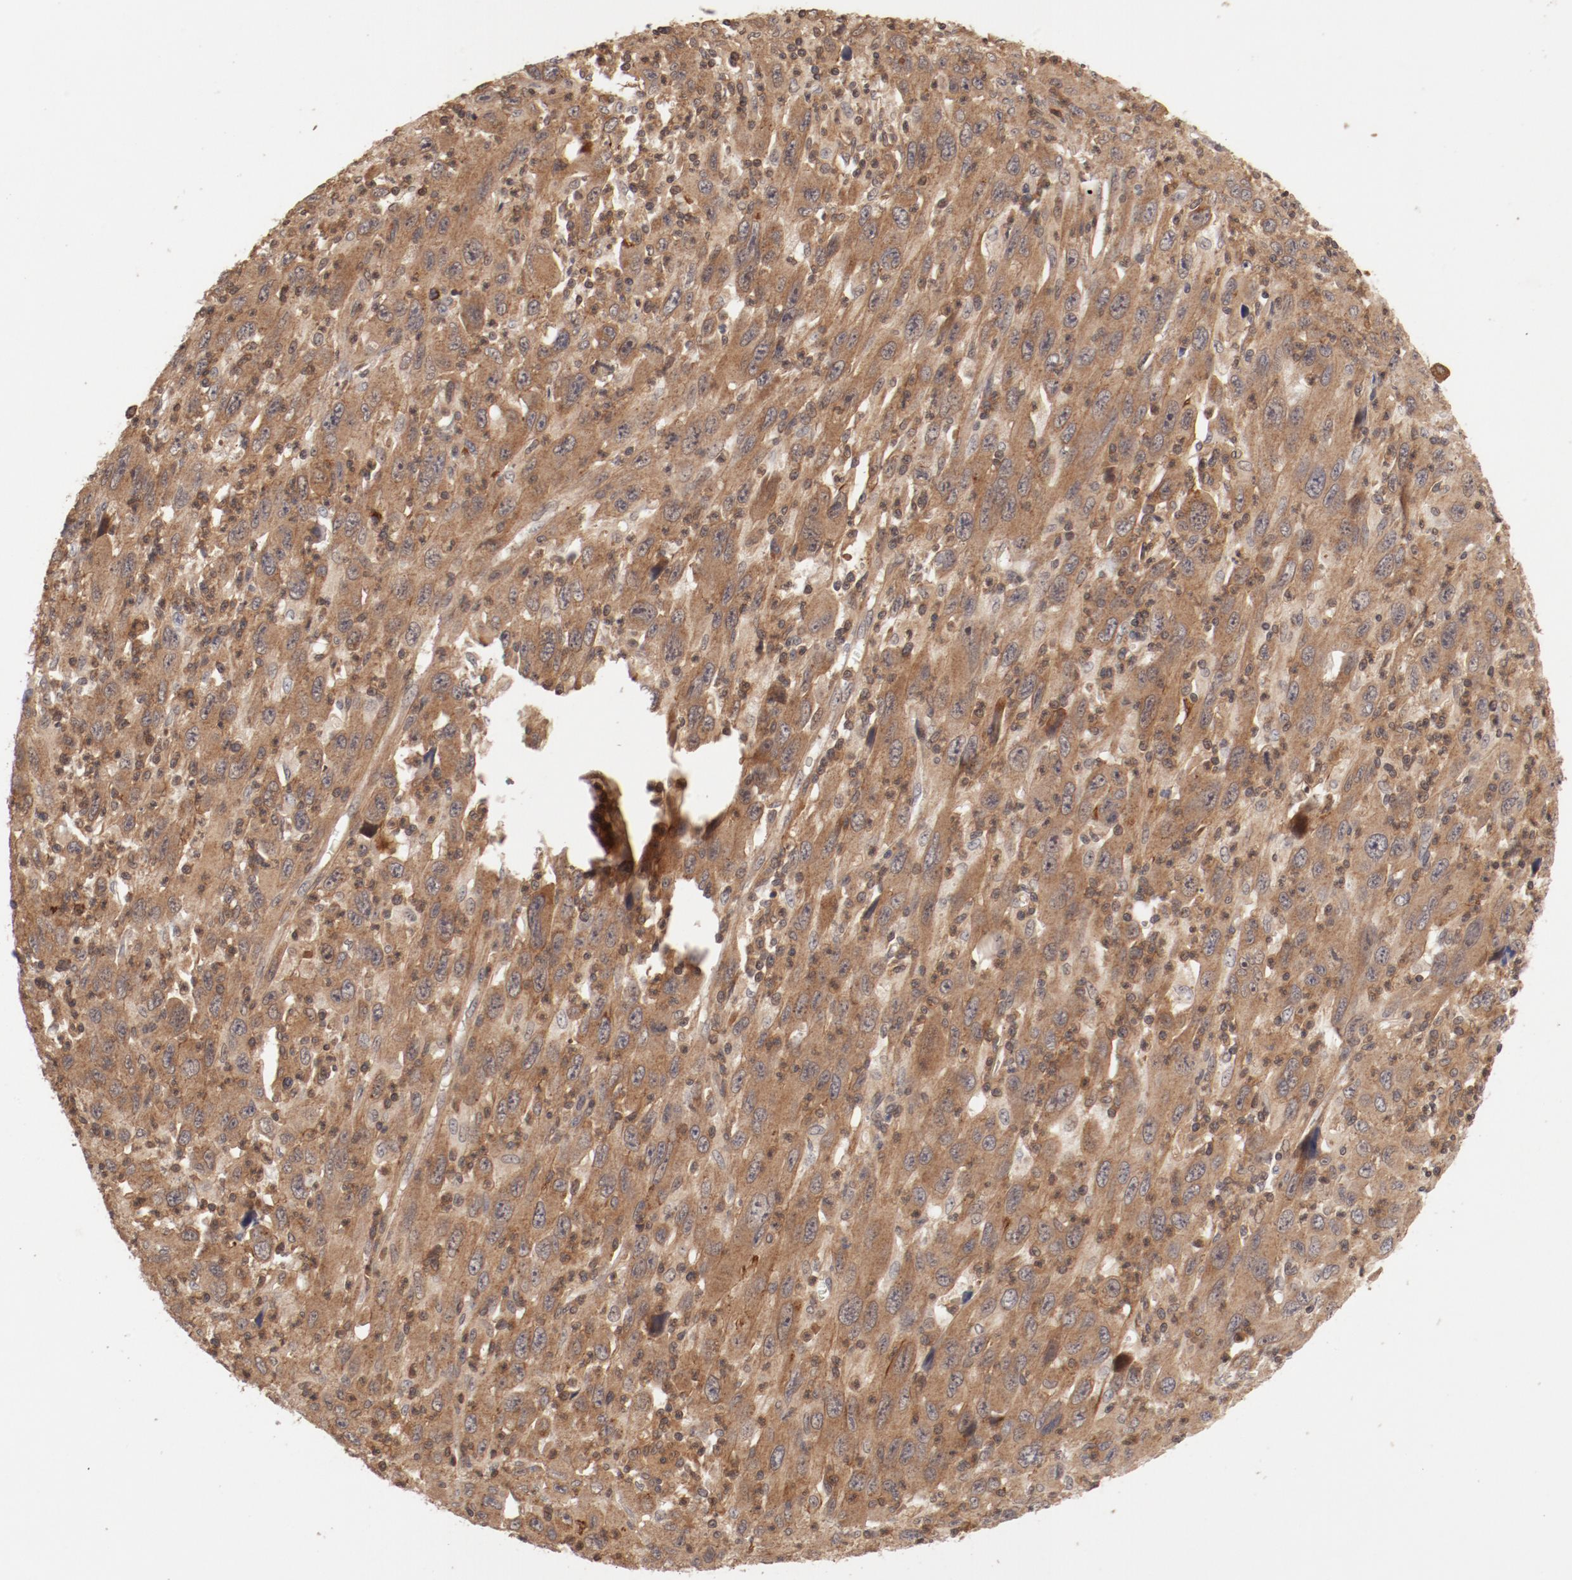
{"staining": {"intensity": "moderate", "quantity": ">75%", "location": "cytoplasmic/membranous"}, "tissue": "melanoma", "cell_type": "Tumor cells", "image_type": "cancer", "snomed": [{"axis": "morphology", "description": "Malignant melanoma, Metastatic site"}, {"axis": "topography", "description": "Skin"}], "caption": "Immunohistochemical staining of melanoma exhibits medium levels of moderate cytoplasmic/membranous expression in approximately >75% of tumor cells.", "gene": "GUF1", "patient": {"sex": "female", "age": 56}}